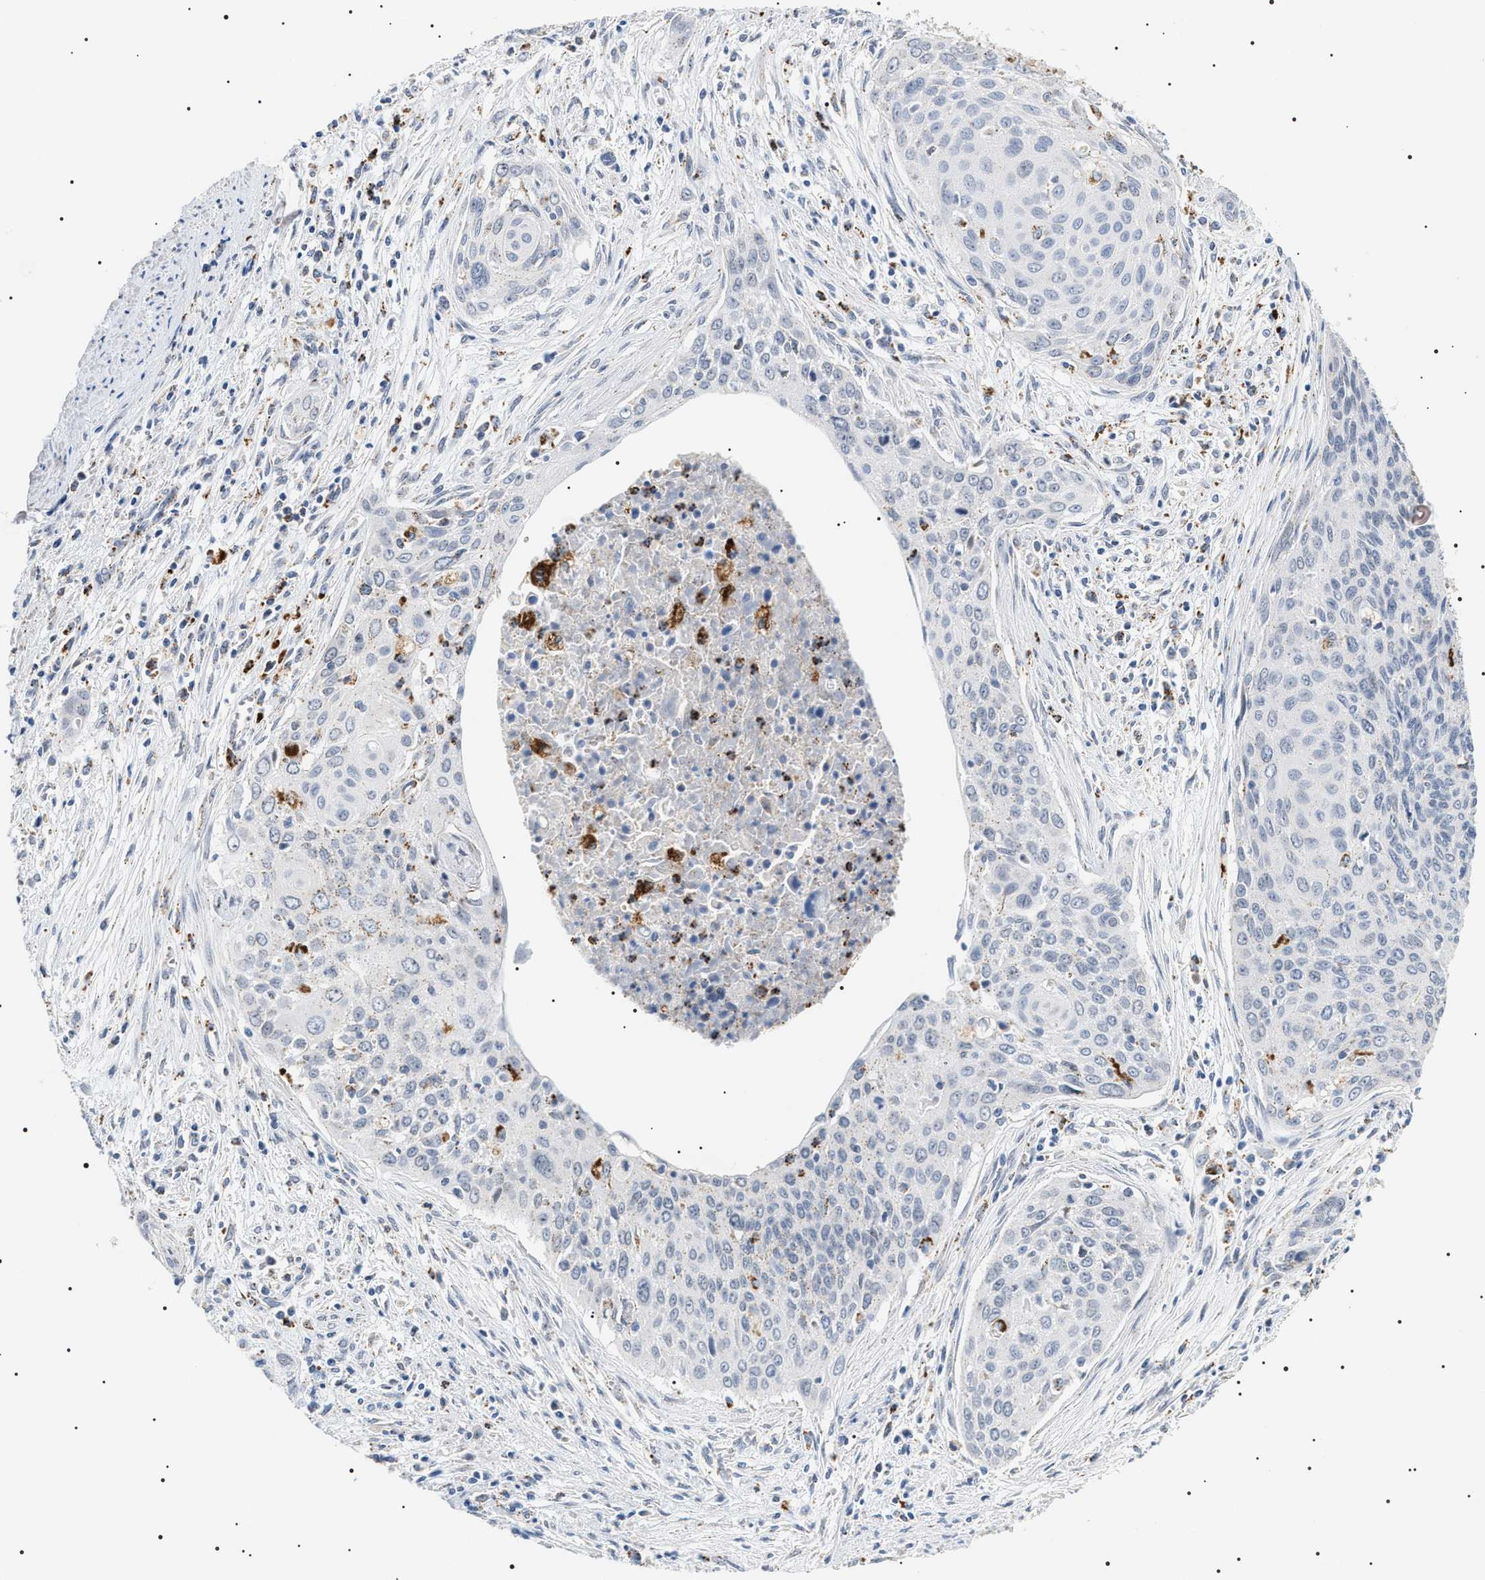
{"staining": {"intensity": "weak", "quantity": "<25%", "location": "cytoplasmic/membranous"}, "tissue": "cervical cancer", "cell_type": "Tumor cells", "image_type": "cancer", "snomed": [{"axis": "morphology", "description": "Squamous cell carcinoma, NOS"}, {"axis": "topography", "description": "Cervix"}], "caption": "Immunohistochemical staining of cervical squamous cell carcinoma demonstrates no significant positivity in tumor cells.", "gene": "HSD17B11", "patient": {"sex": "female", "age": 55}}